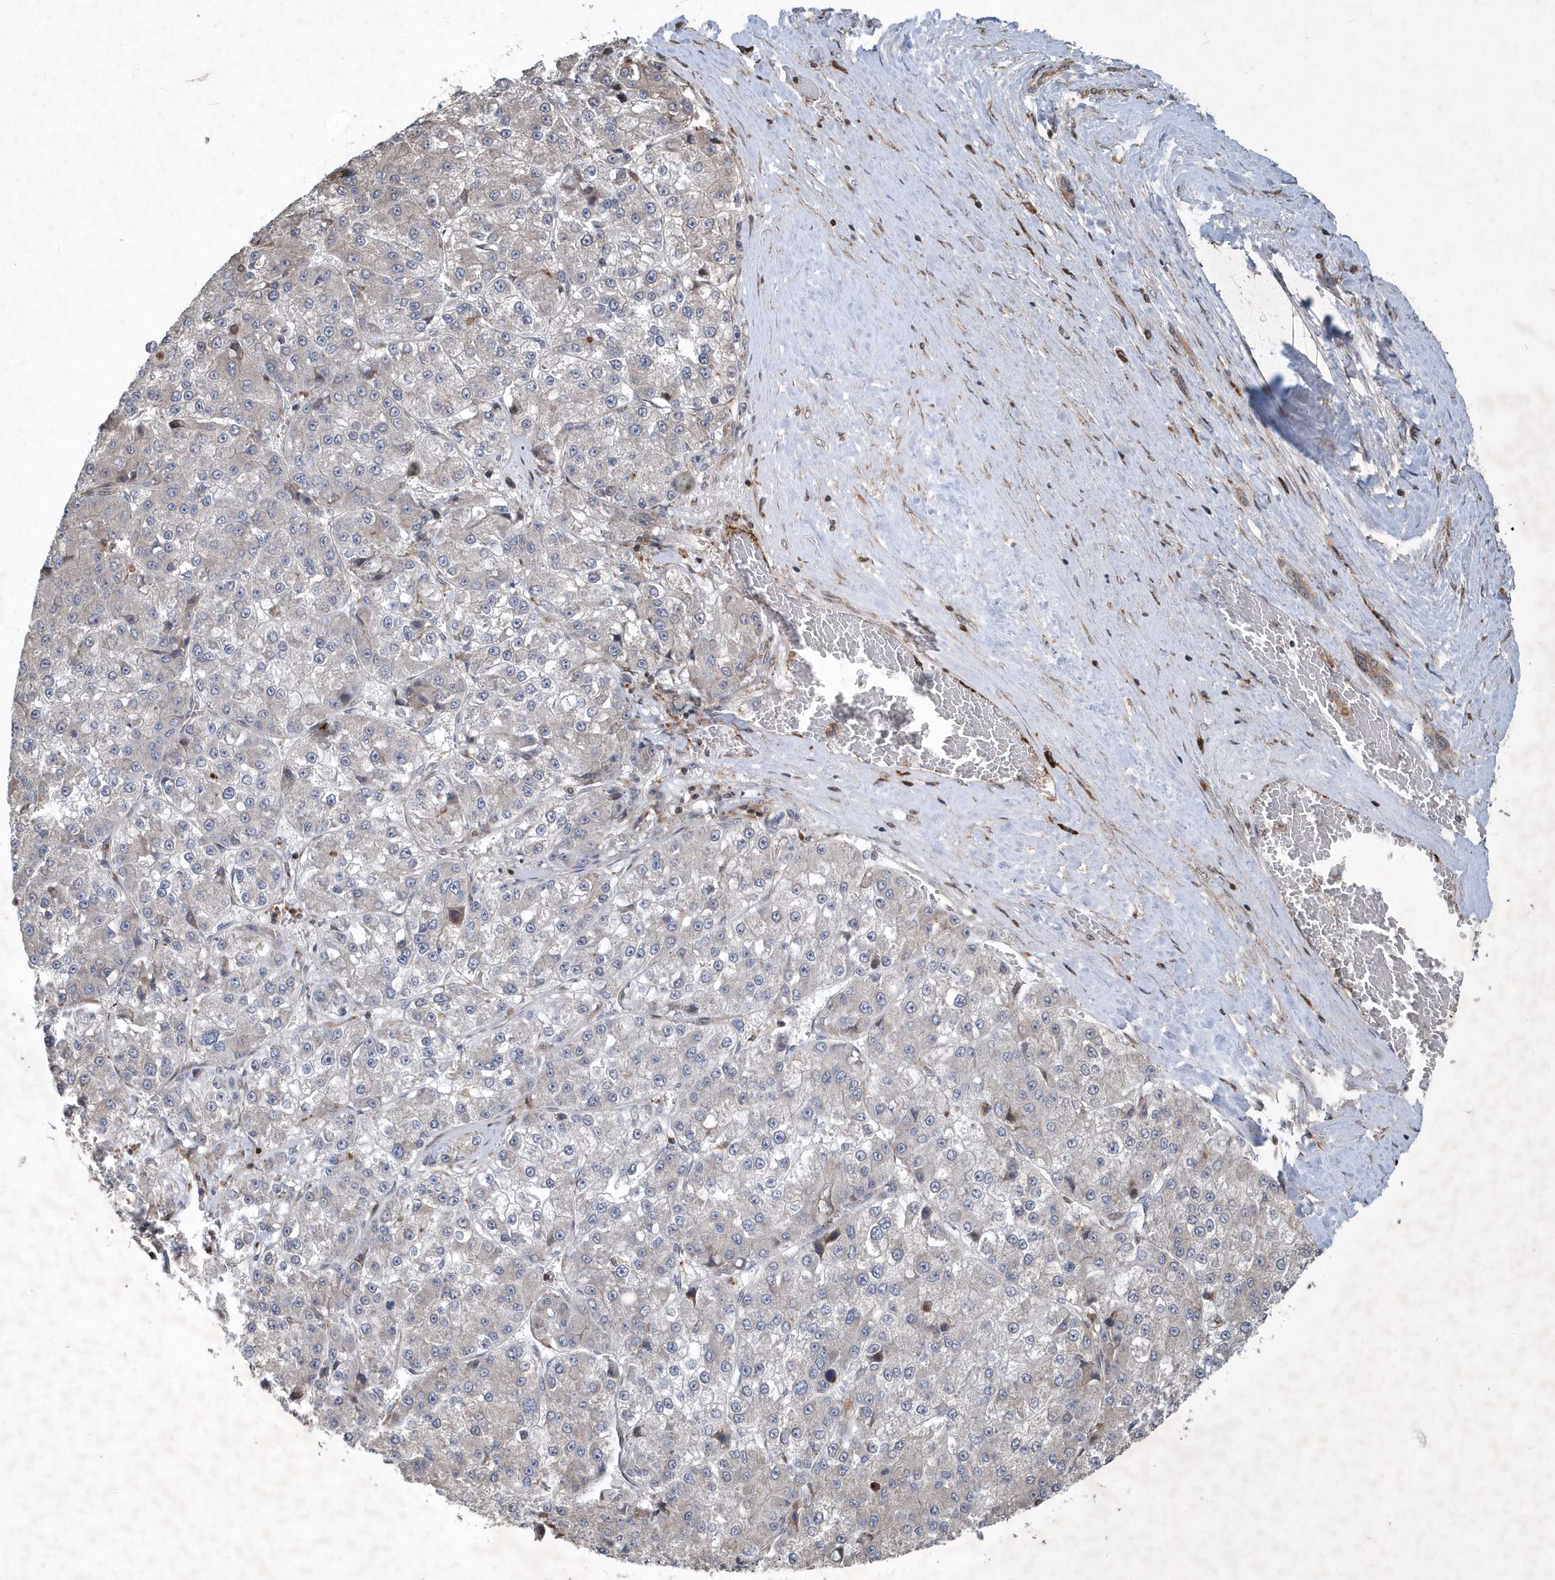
{"staining": {"intensity": "negative", "quantity": "none", "location": "none"}, "tissue": "liver cancer", "cell_type": "Tumor cells", "image_type": "cancer", "snomed": [{"axis": "morphology", "description": "Carcinoma, Hepatocellular, NOS"}, {"axis": "topography", "description": "Liver"}], "caption": "Image shows no significant protein expression in tumor cells of hepatocellular carcinoma (liver).", "gene": "N4BP2", "patient": {"sex": "female", "age": 73}}